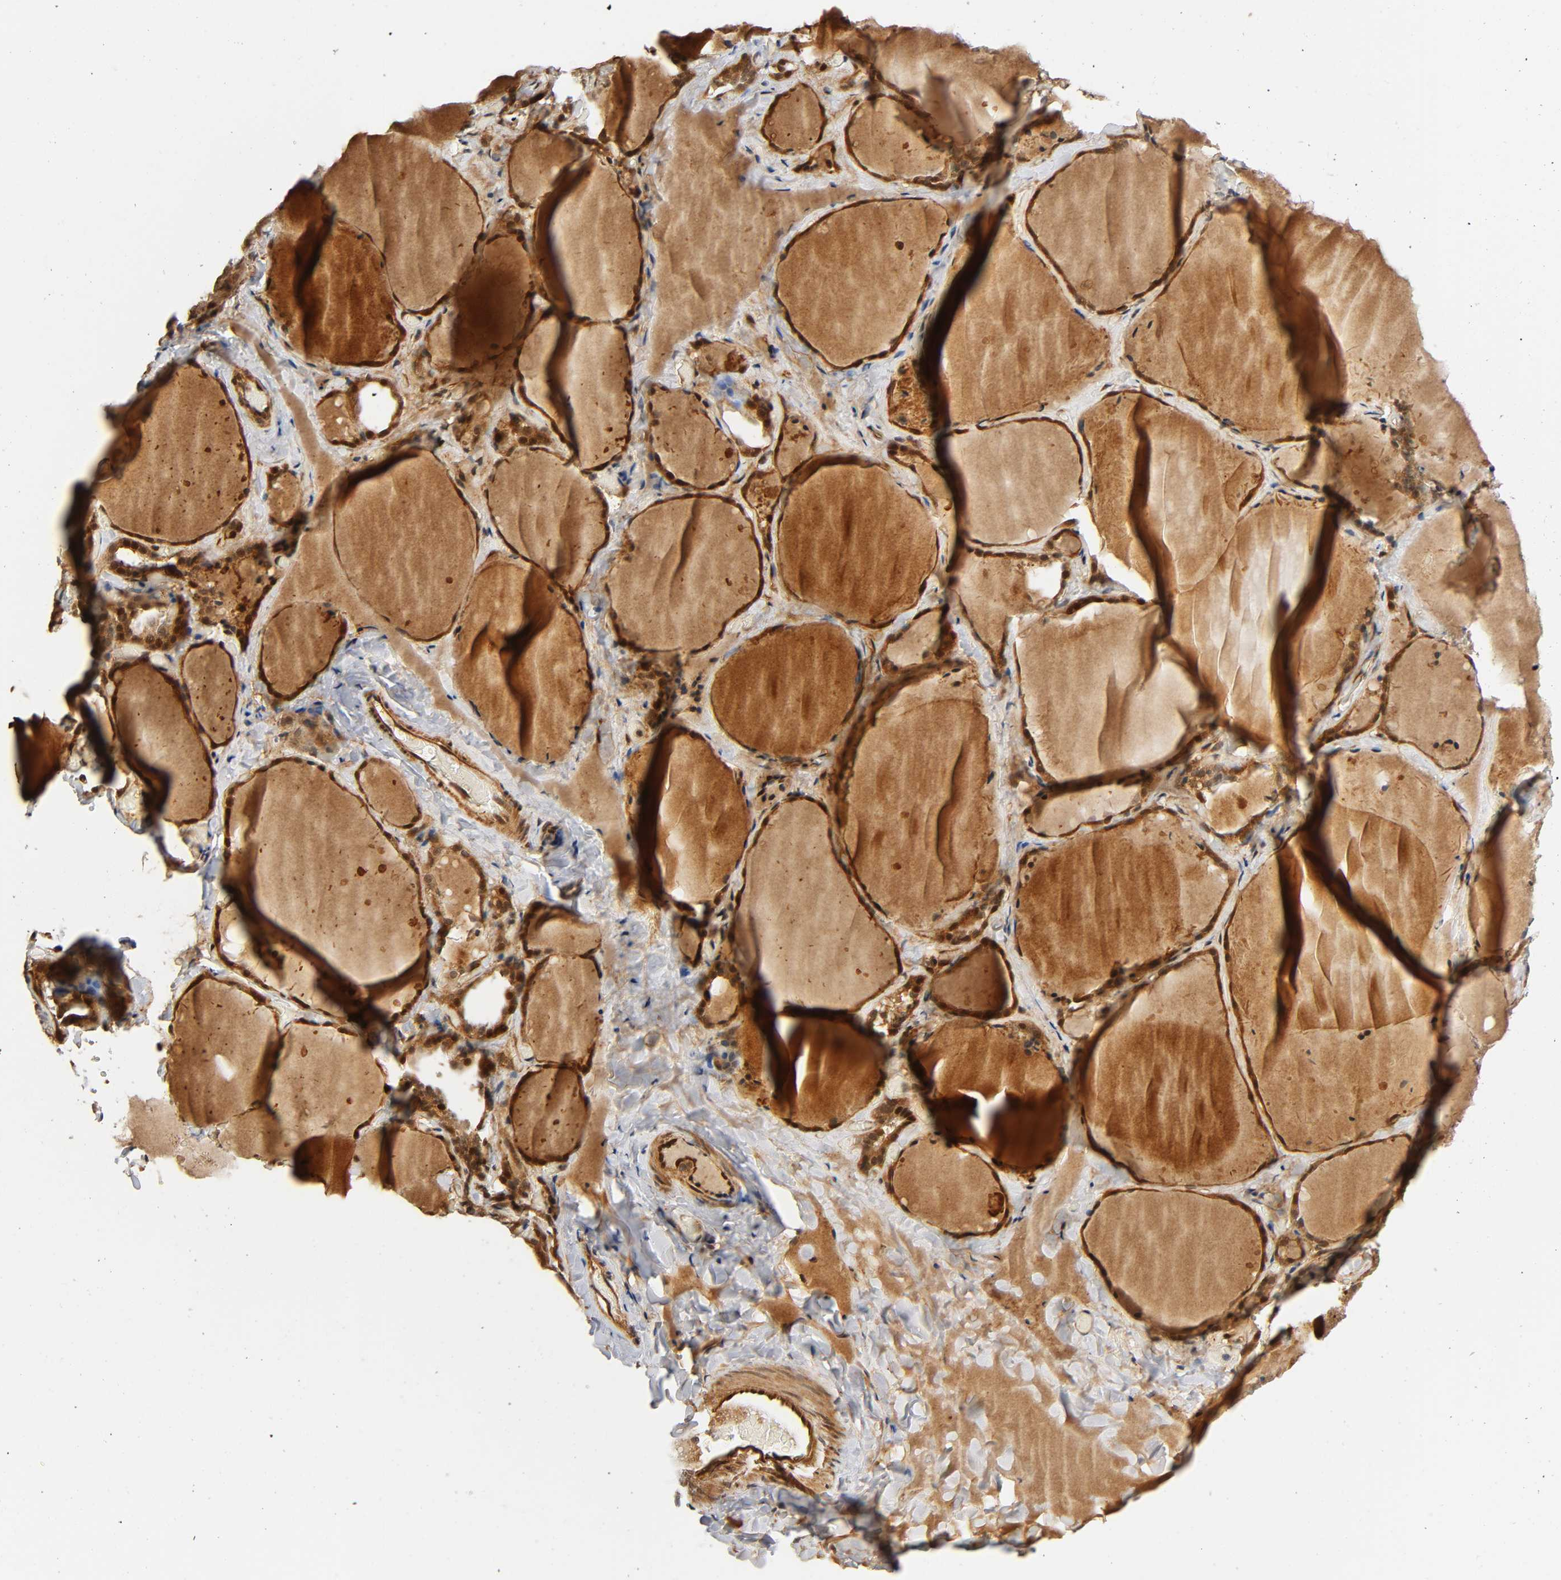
{"staining": {"intensity": "moderate", "quantity": ">75%", "location": "cytoplasmic/membranous,nuclear"}, "tissue": "thyroid gland", "cell_type": "Glandular cells", "image_type": "normal", "snomed": [{"axis": "morphology", "description": "Normal tissue, NOS"}, {"axis": "topography", "description": "Thyroid gland"}], "caption": "The photomicrograph demonstrates immunohistochemical staining of normal thyroid gland. There is moderate cytoplasmic/membranous,nuclear expression is seen in approximately >75% of glandular cells.", "gene": "IQCJ", "patient": {"sex": "female", "age": 22}}